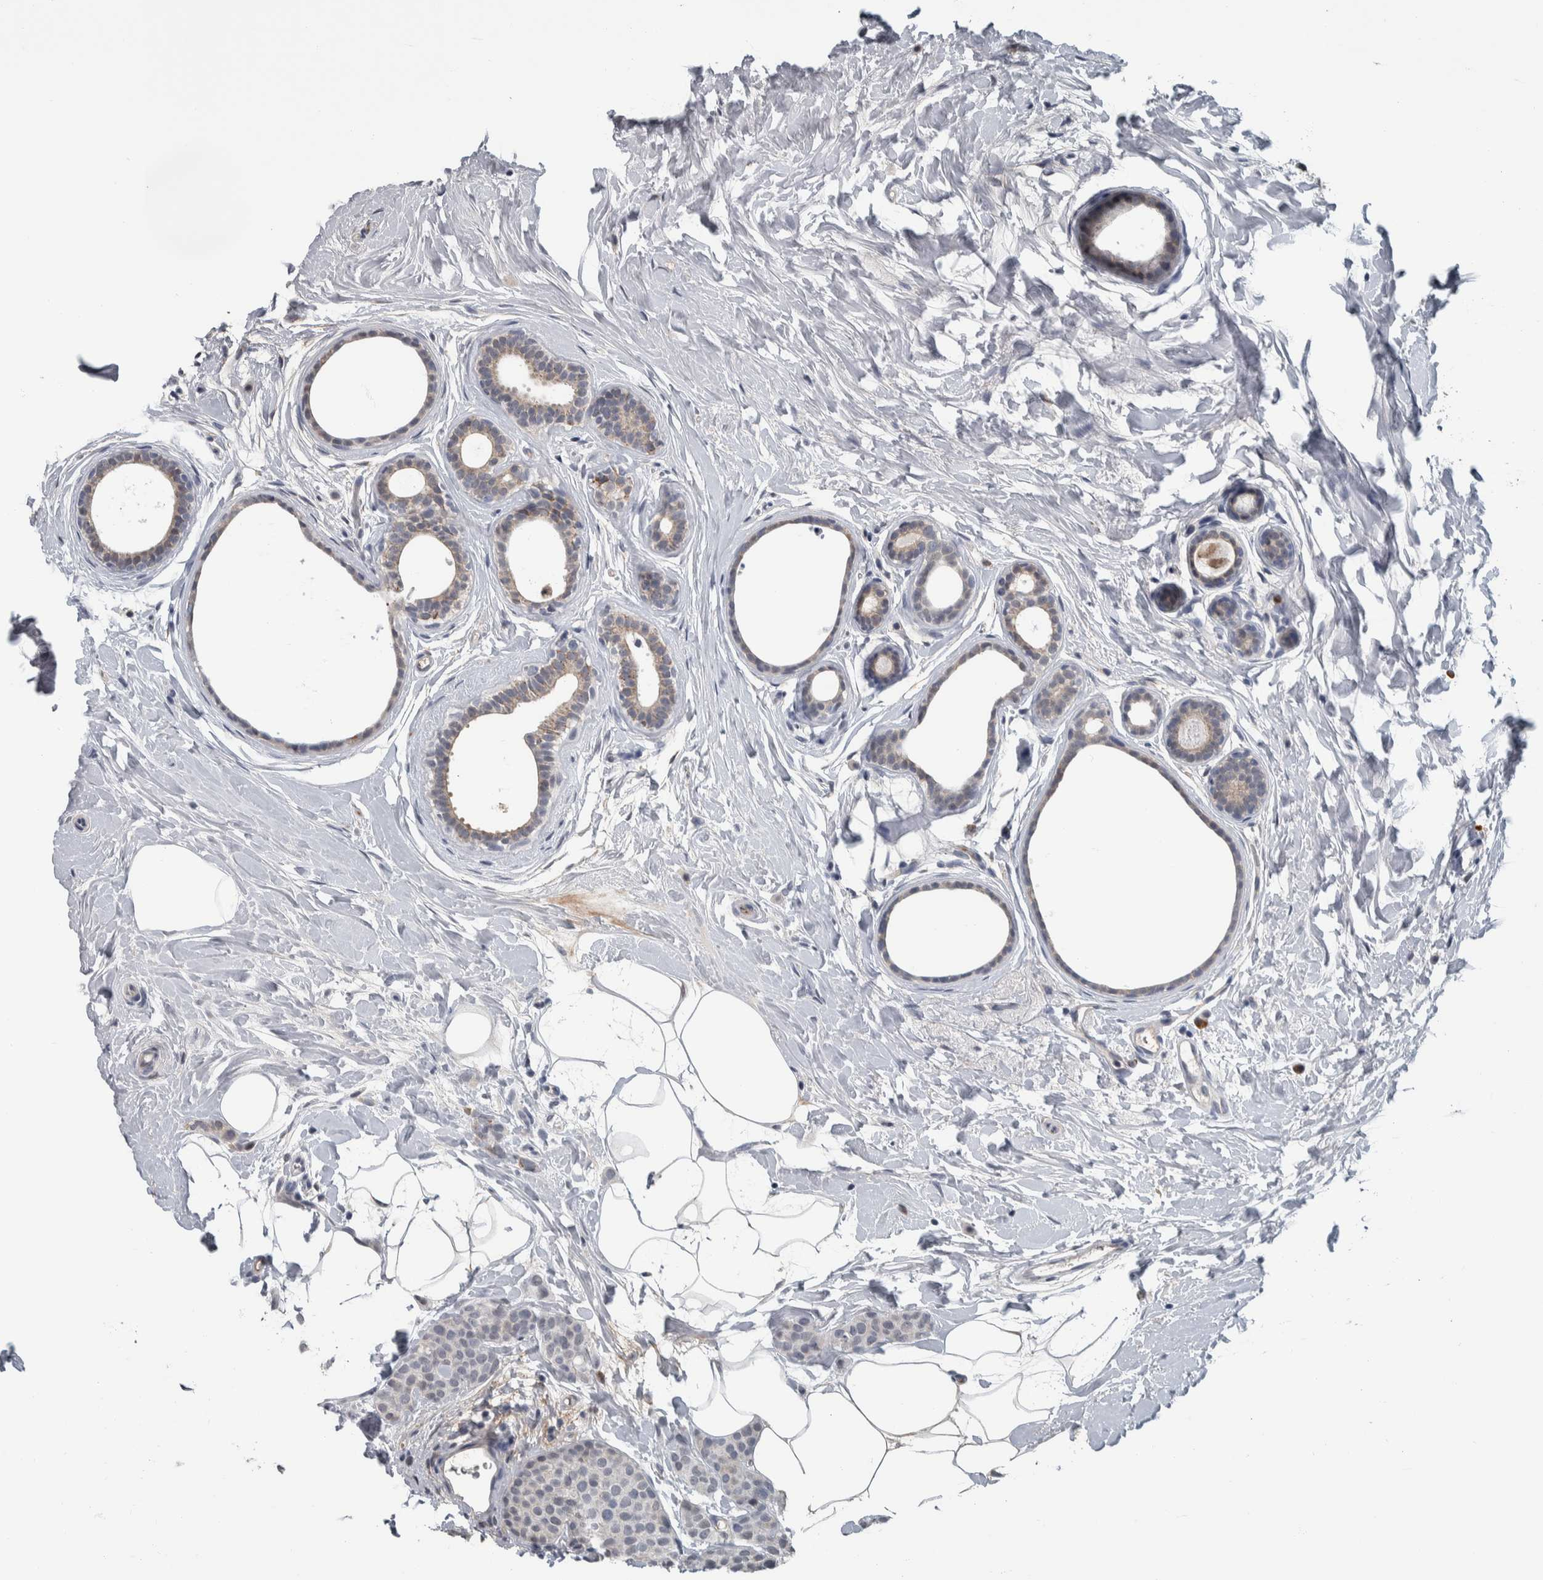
{"staining": {"intensity": "negative", "quantity": "none", "location": "none"}, "tissue": "breast cancer", "cell_type": "Tumor cells", "image_type": "cancer", "snomed": [{"axis": "morphology", "description": "Lobular carcinoma, in situ"}, {"axis": "morphology", "description": "Lobular carcinoma"}, {"axis": "topography", "description": "Breast"}], "caption": "DAB (3,3'-diaminobenzidine) immunohistochemical staining of lobular carcinoma in situ (breast) demonstrates no significant expression in tumor cells.", "gene": "CAVIN4", "patient": {"sex": "female", "age": 41}}